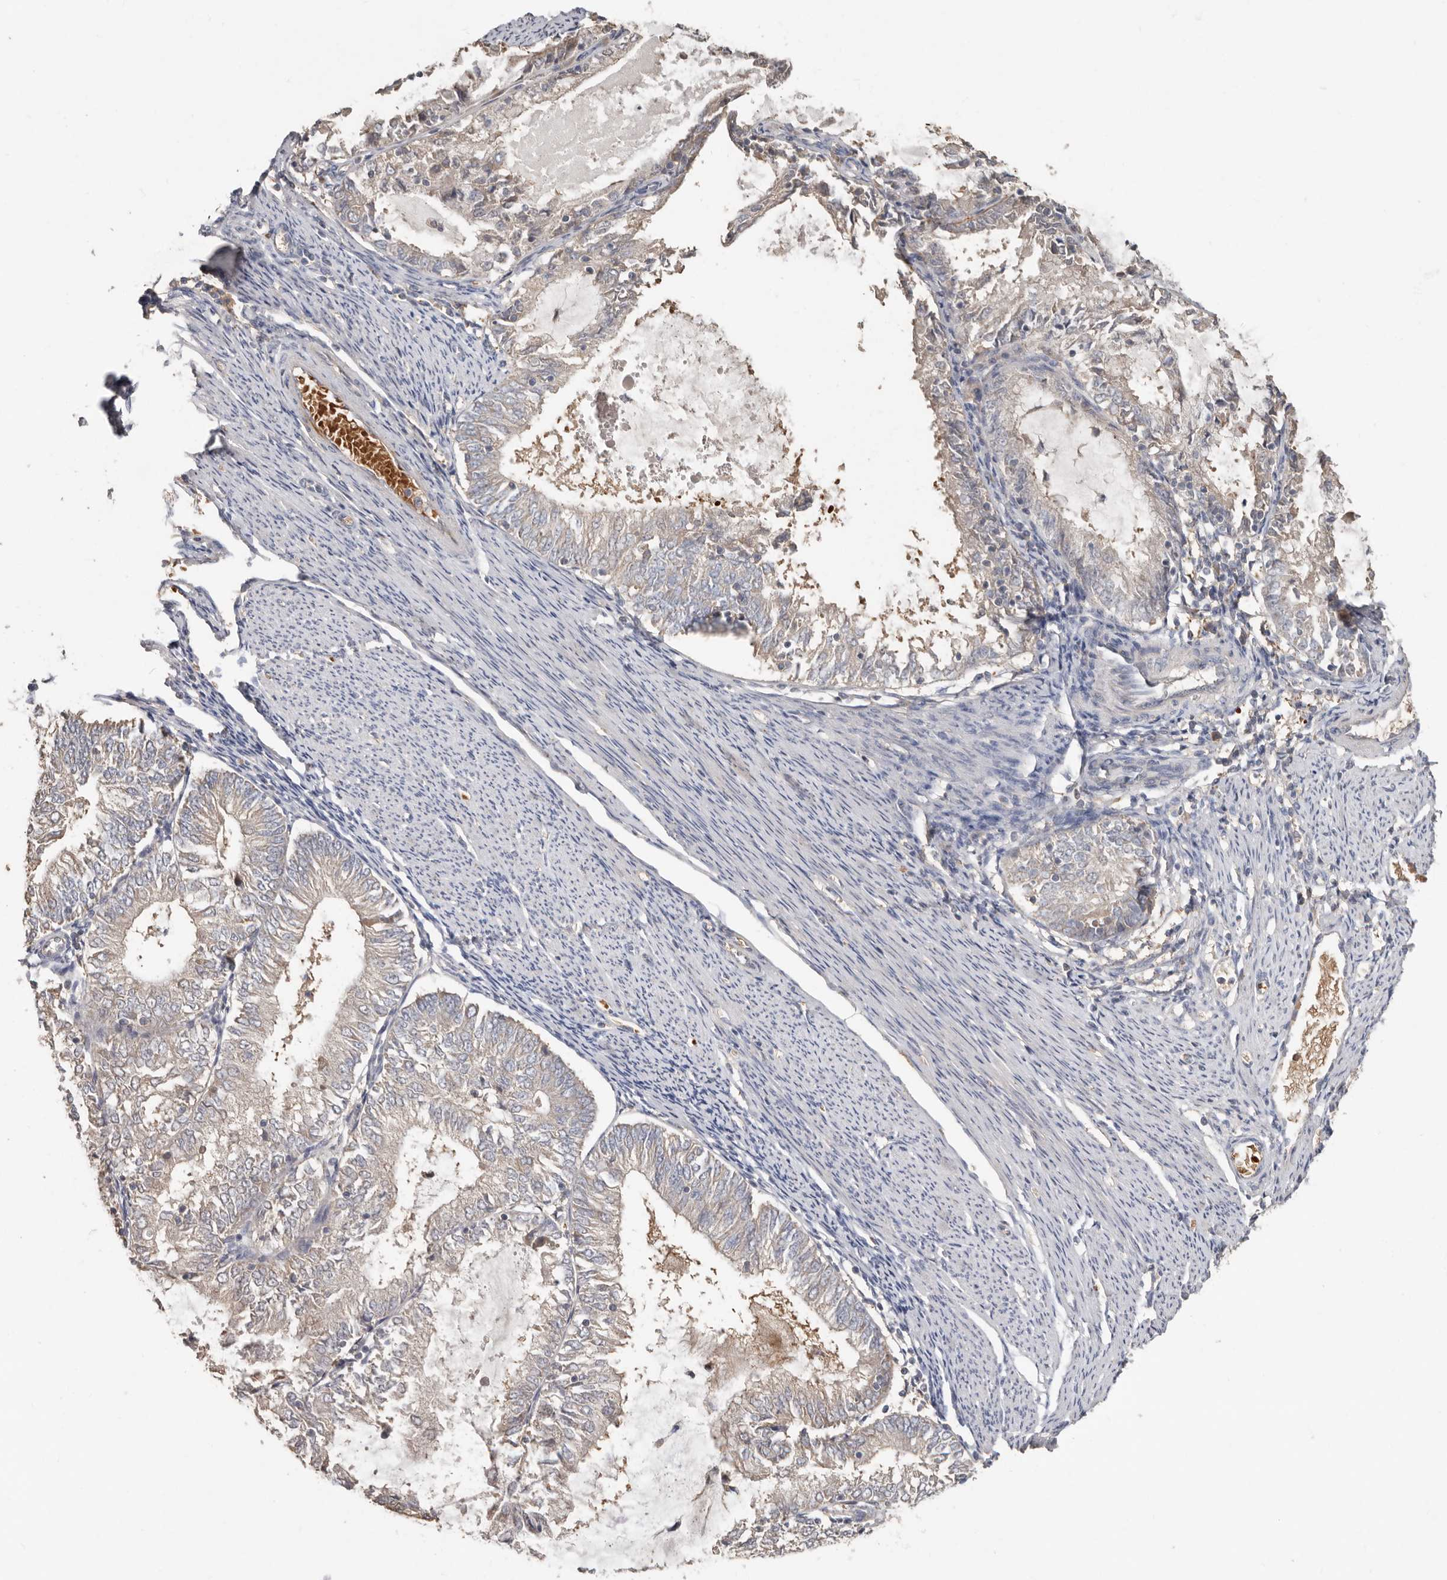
{"staining": {"intensity": "weak", "quantity": "<25%", "location": "cytoplasmic/membranous"}, "tissue": "endometrial cancer", "cell_type": "Tumor cells", "image_type": "cancer", "snomed": [{"axis": "morphology", "description": "Adenocarcinoma, NOS"}, {"axis": "topography", "description": "Endometrium"}], "caption": "Protein analysis of adenocarcinoma (endometrial) reveals no significant positivity in tumor cells. (Stains: DAB immunohistochemistry (IHC) with hematoxylin counter stain, Microscopy: brightfield microscopy at high magnification).", "gene": "KIF26B", "patient": {"sex": "female", "age": 57}}